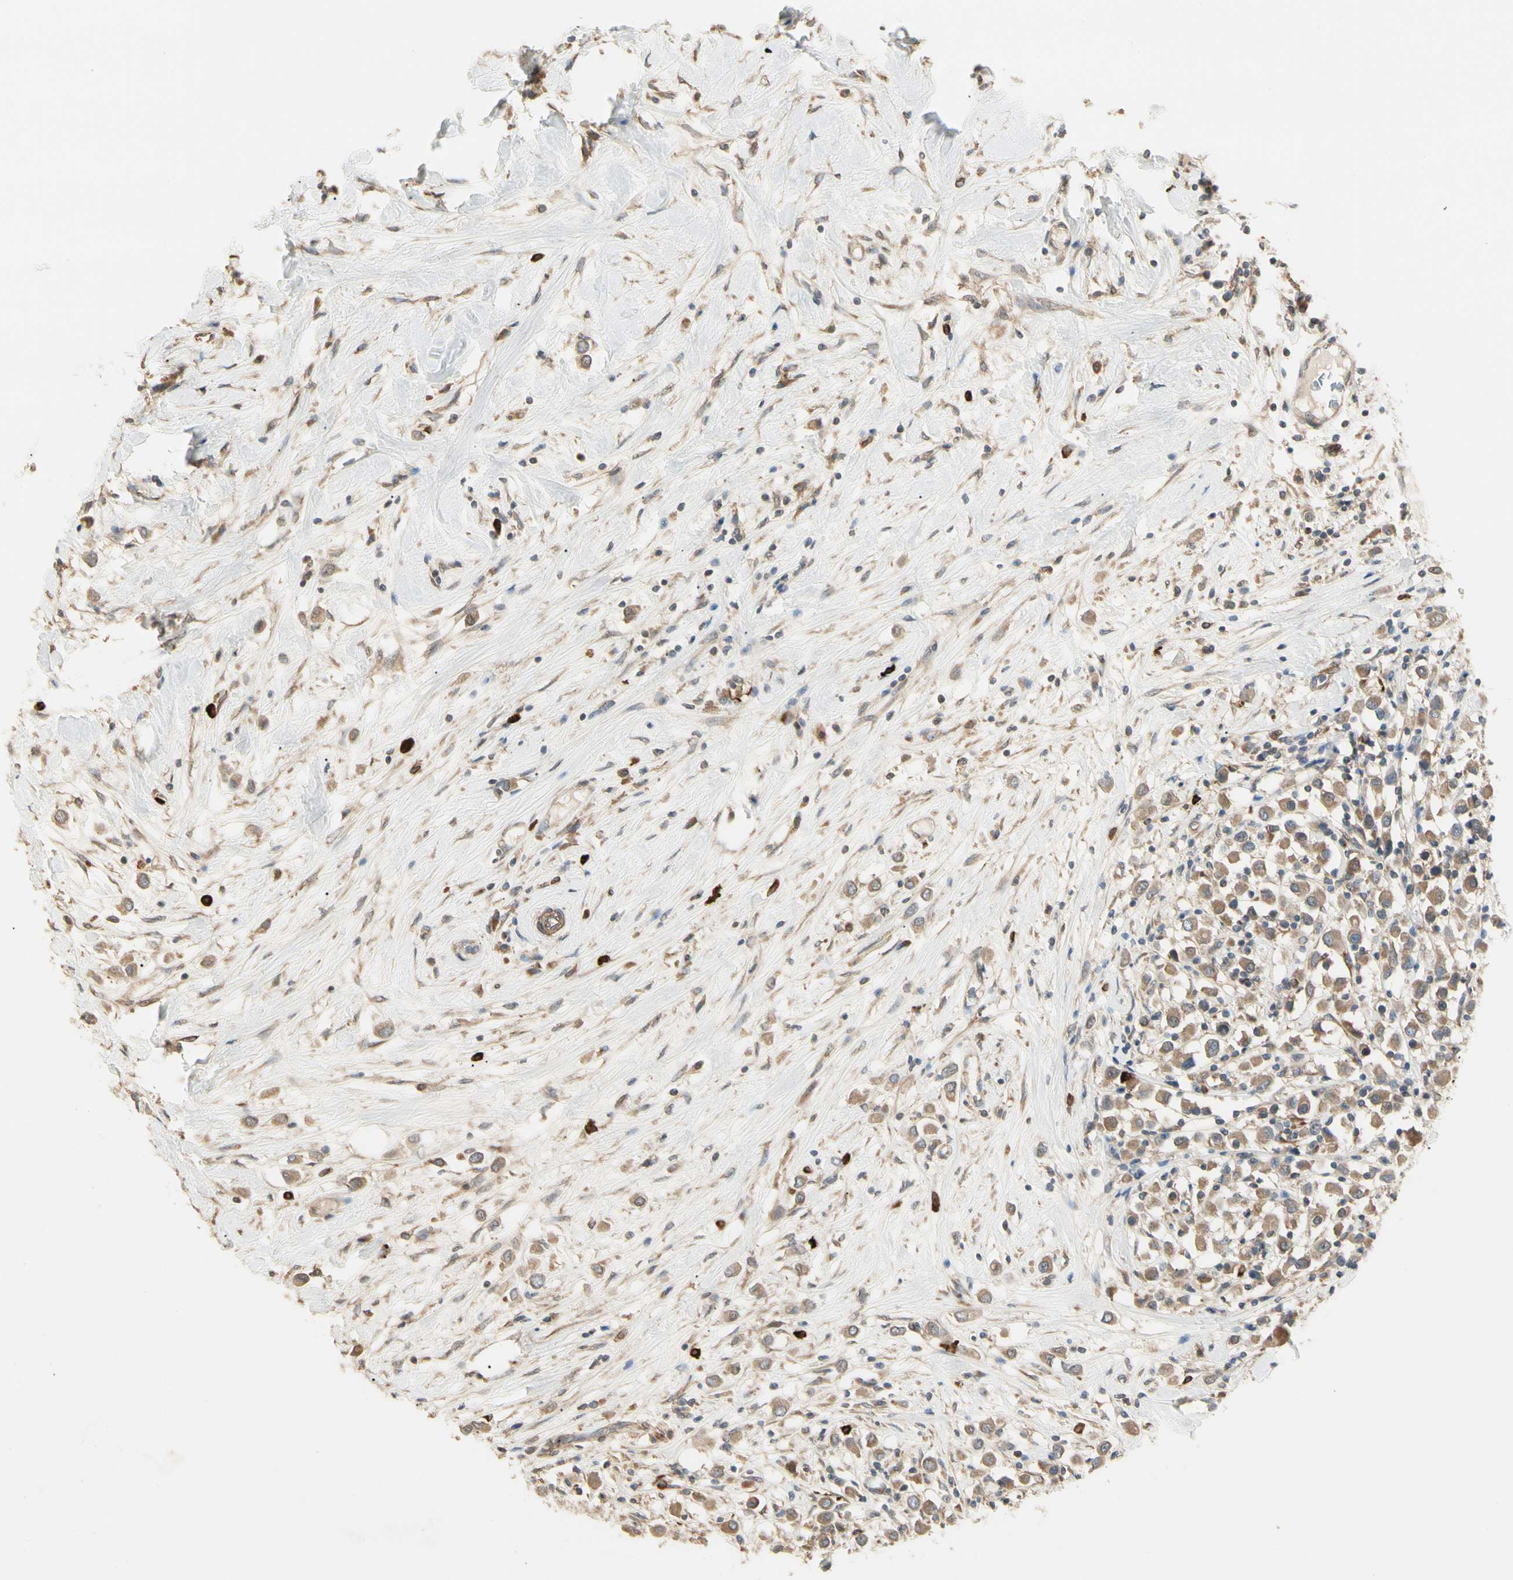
{"staining": {"intensity": "moderate", "quantity": ">75%", "location": "cytoplasmic/membranous"}, "tissue": "breast cancer", "cell_type": "Tumor cells", "image_type": "cancer", "snomed": [{"axis": "morphology", "description": "Duct carcinoma"}, {"axis": "topography", "description": "Breast"}], "caption": "A brown stain shows moderate cytoplasmic/membranous positivity of a protein in breast cancer (infiltrating ductal carcinoma) tumor cells. Using DAB (3,3'-diaminobenzidine) (brown) and hematoxylin (blue) stains, captured at high magnification using brightfield microscopy.", "gene": "IRAG1", "patient": {"sex": "female", "age": 61}}